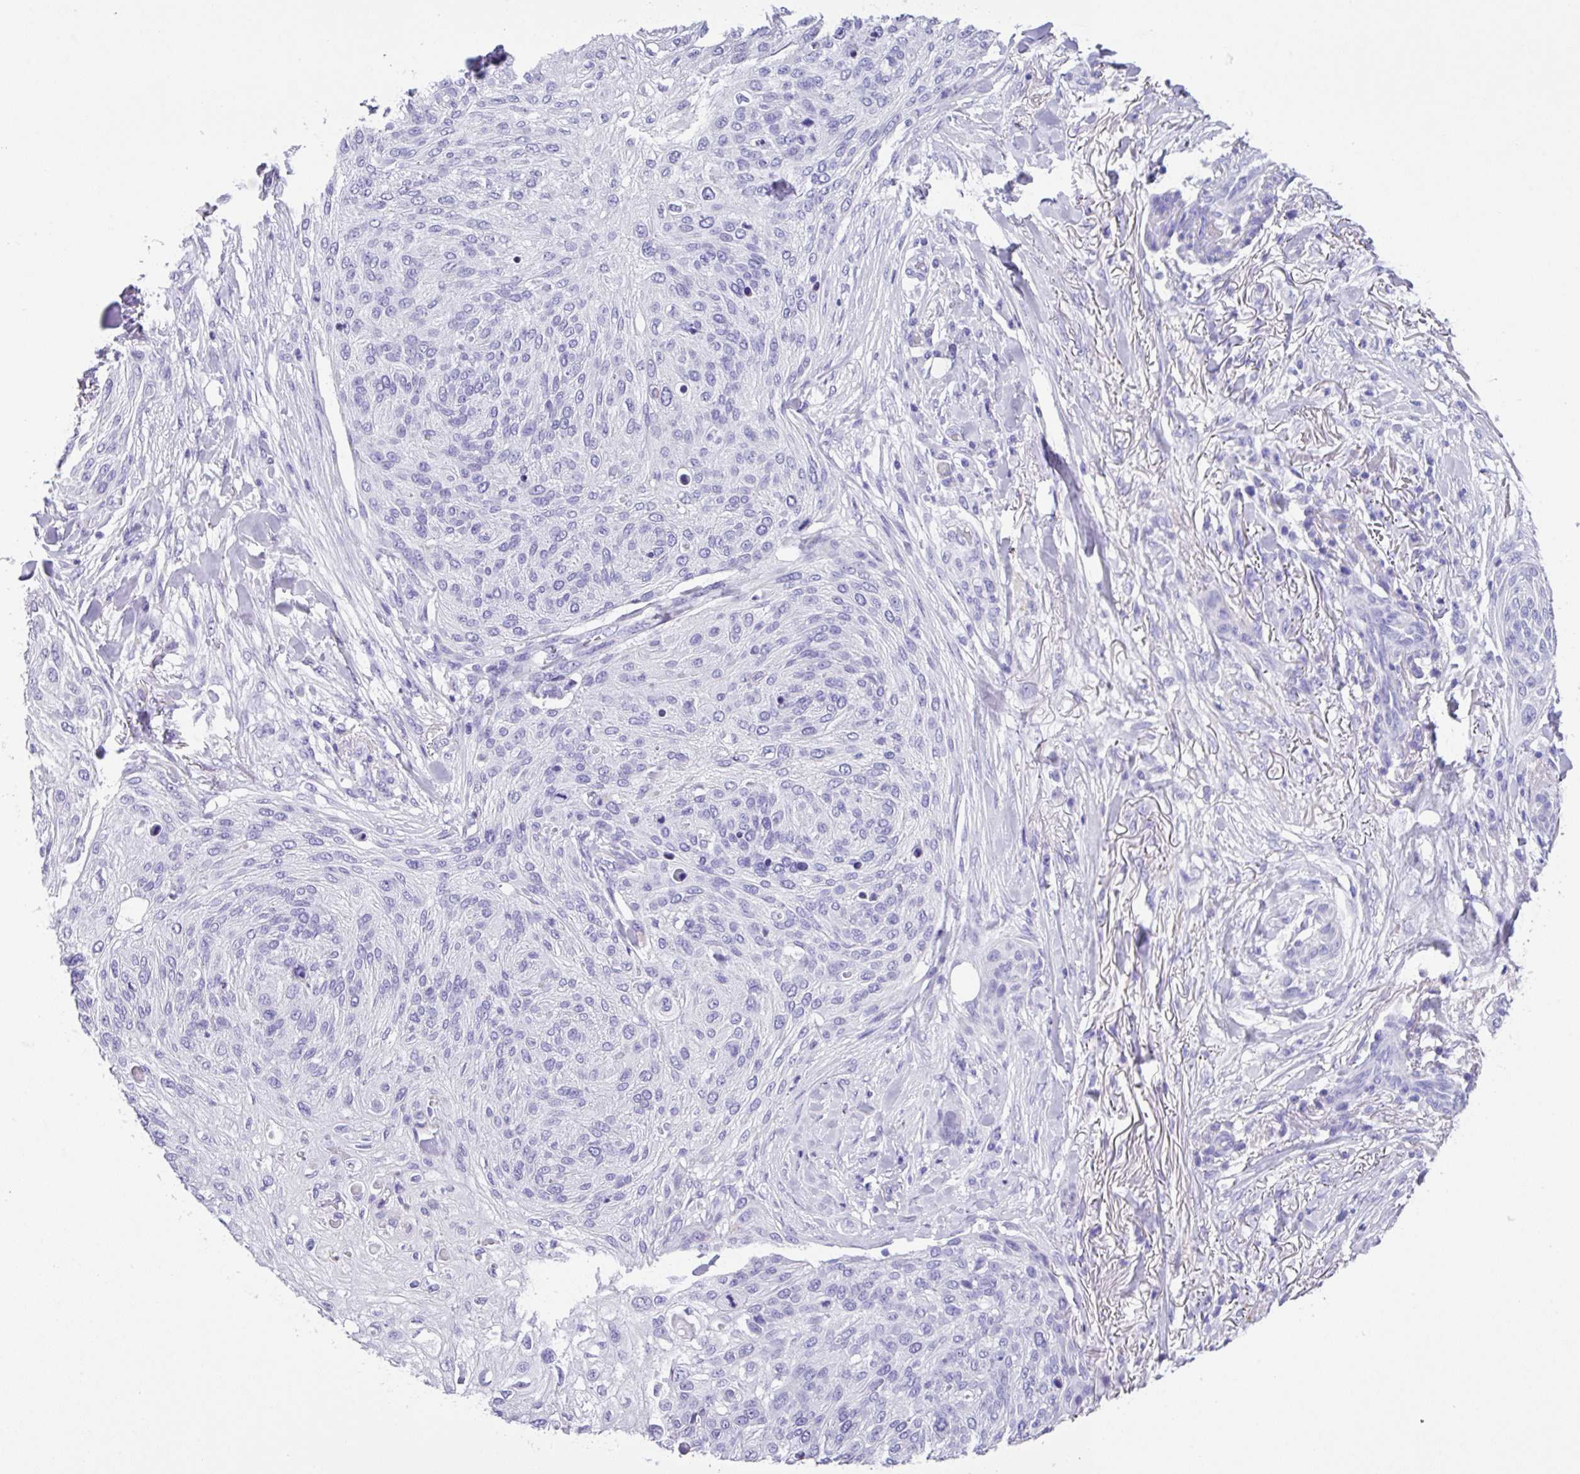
{"staining": {"intensity": "negative", "quantity": "none", "location": "none"}, "tissue": "skin cancer", "cell_type": "Tumor cells", "image_type": "cancer", "snomed": [{"axis": "morphology", "description": "Squamous cell carcinoma, NOS"}, {"axis": "topography", "description": "Skin"}], "caption": "The photomicrograph shows no staining of tumor cells in skin squamous cell carcinoma.", "gene": "ZG16", "patient": {"sex": "female", "age": 87}}